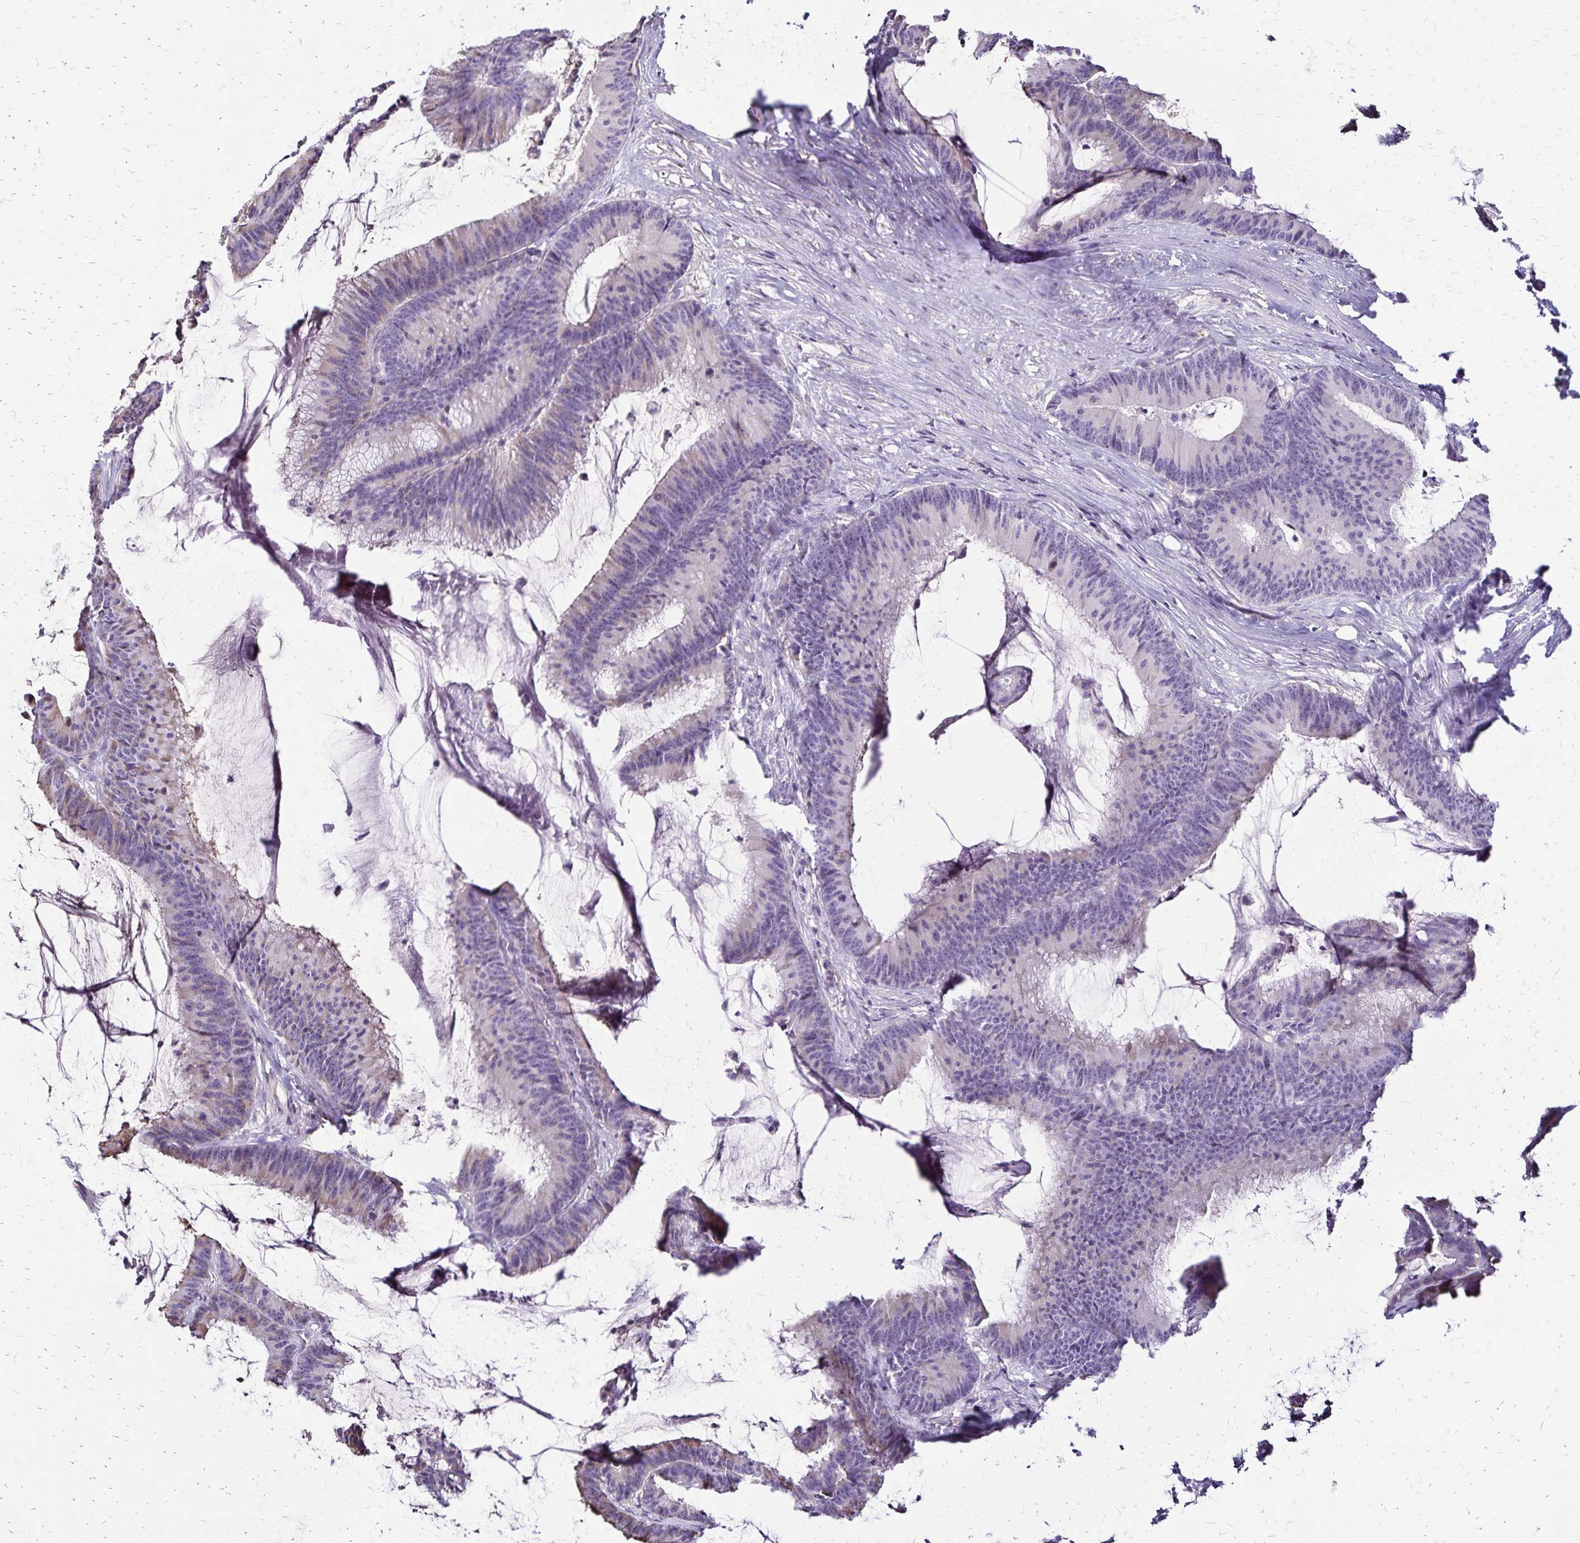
{"staining": {"intensity": "negative", "quantity": "none", "location": "none"}, "tissue": "colorectal cancer", "cell_type": "Tumor cells", "image_type": "cancer", "snomed": [{"axis": "morphology", "description": "Adenocarcinoma, NOS"}, {"axis": "topography", "description": "Colon"}], "caption": "Photomicrograph shows no significant protein staining in tumor cells of colorectal adenocarcinoma. Brightfield microscopy of immunohistochemistry stained with DAB (brown) and hematoxylin (blue), captured at high magnification.", "gene": "KISS1", "patient": {"sex": "female", "age": 78}}